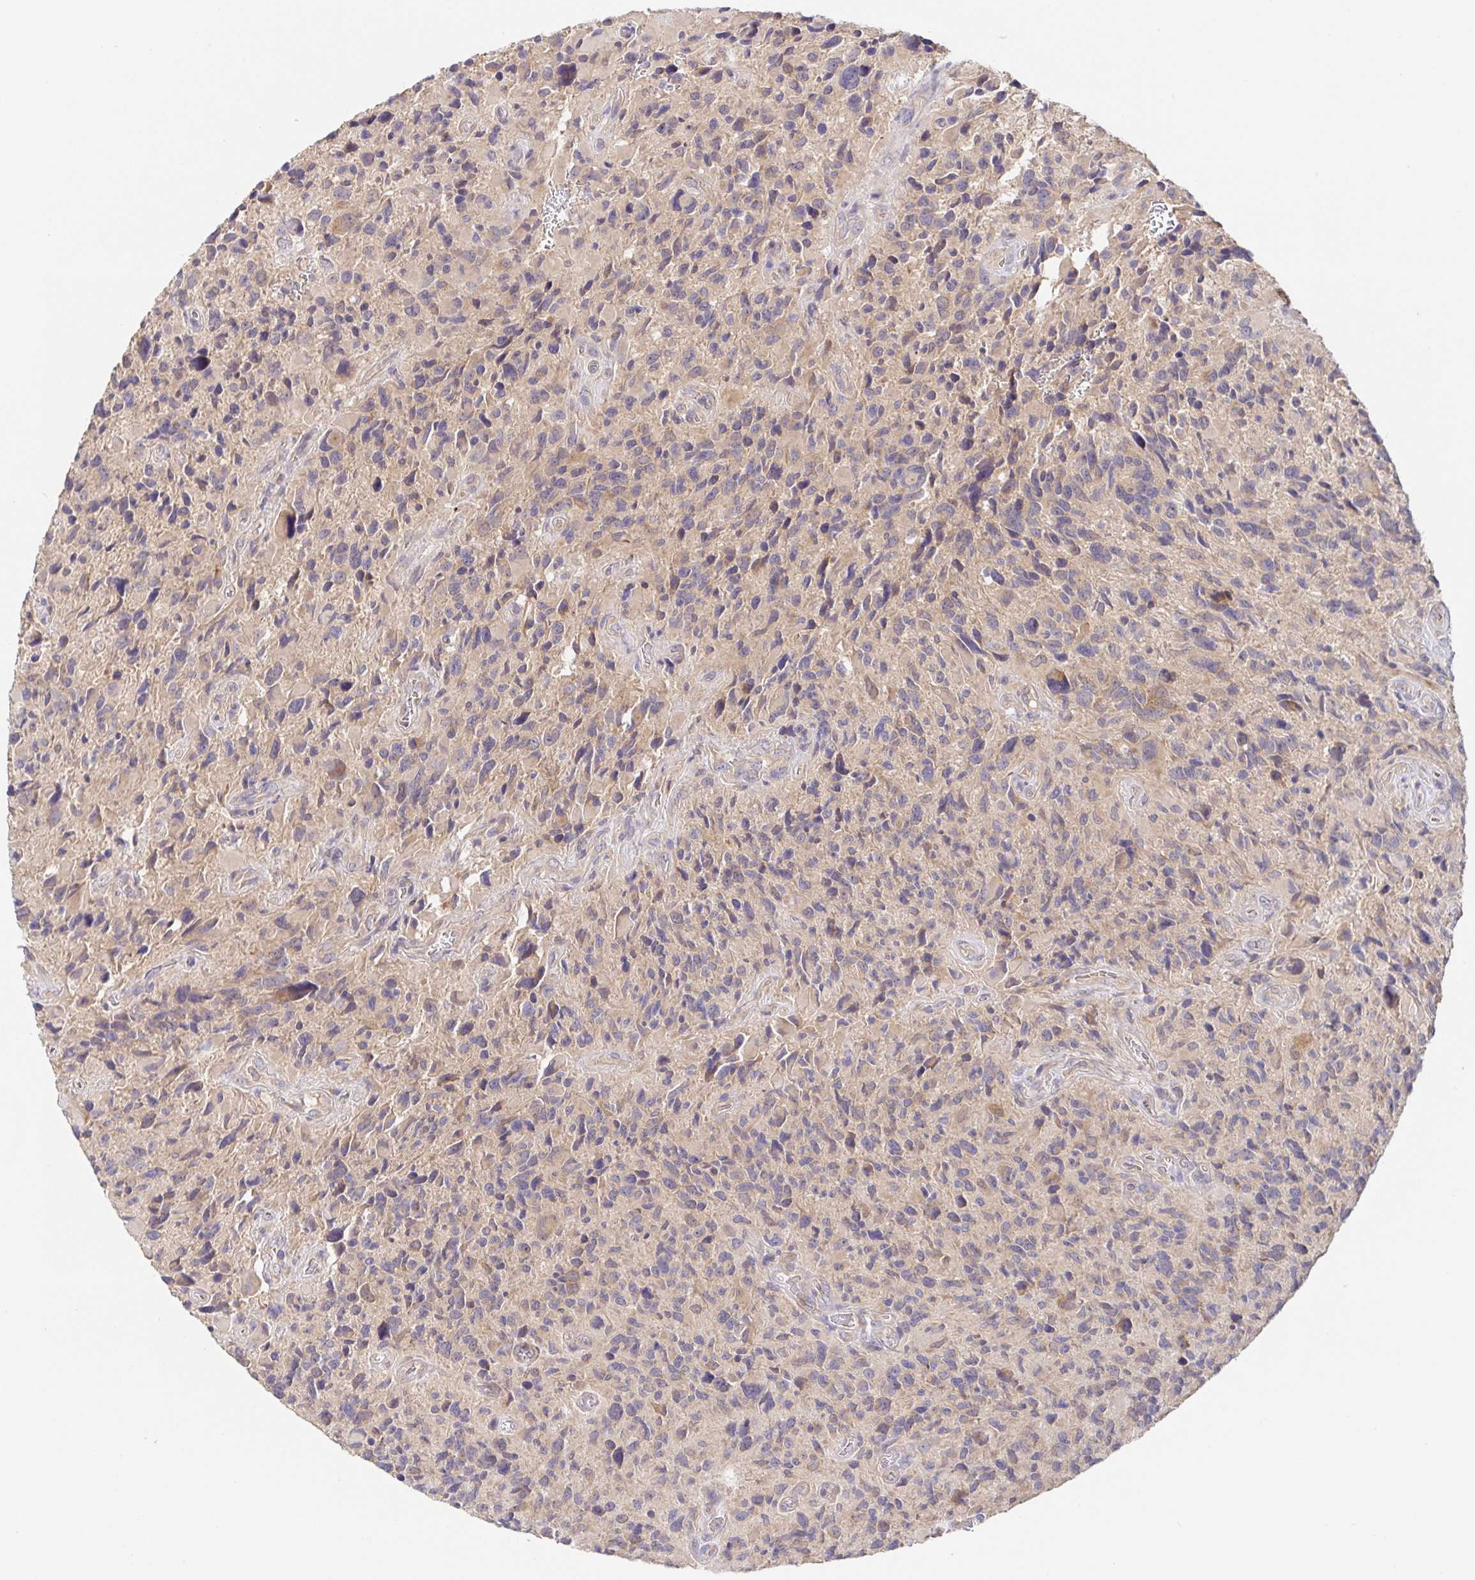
{"staining": {"intensity": "weak", "quantity": "<25%", "location": "cytoplasmic/membranous"}, "tissue": "glioma", "cell_type": "Tumor cells", "image_type": "cancer", "snomed": [{"axis": "morphology", "description": "Glioma, malignant, High grade"}, {"axis": "topography", "description": "Brain"}], "caption": "Immunohistochemical staining of glioma exhibits no significant staining in tumor cells. (Immunohistochemistry, brightfield microscopy, high magnification).", "gene": "HAGH", "patient": {"sex": "male", "age": 46}}